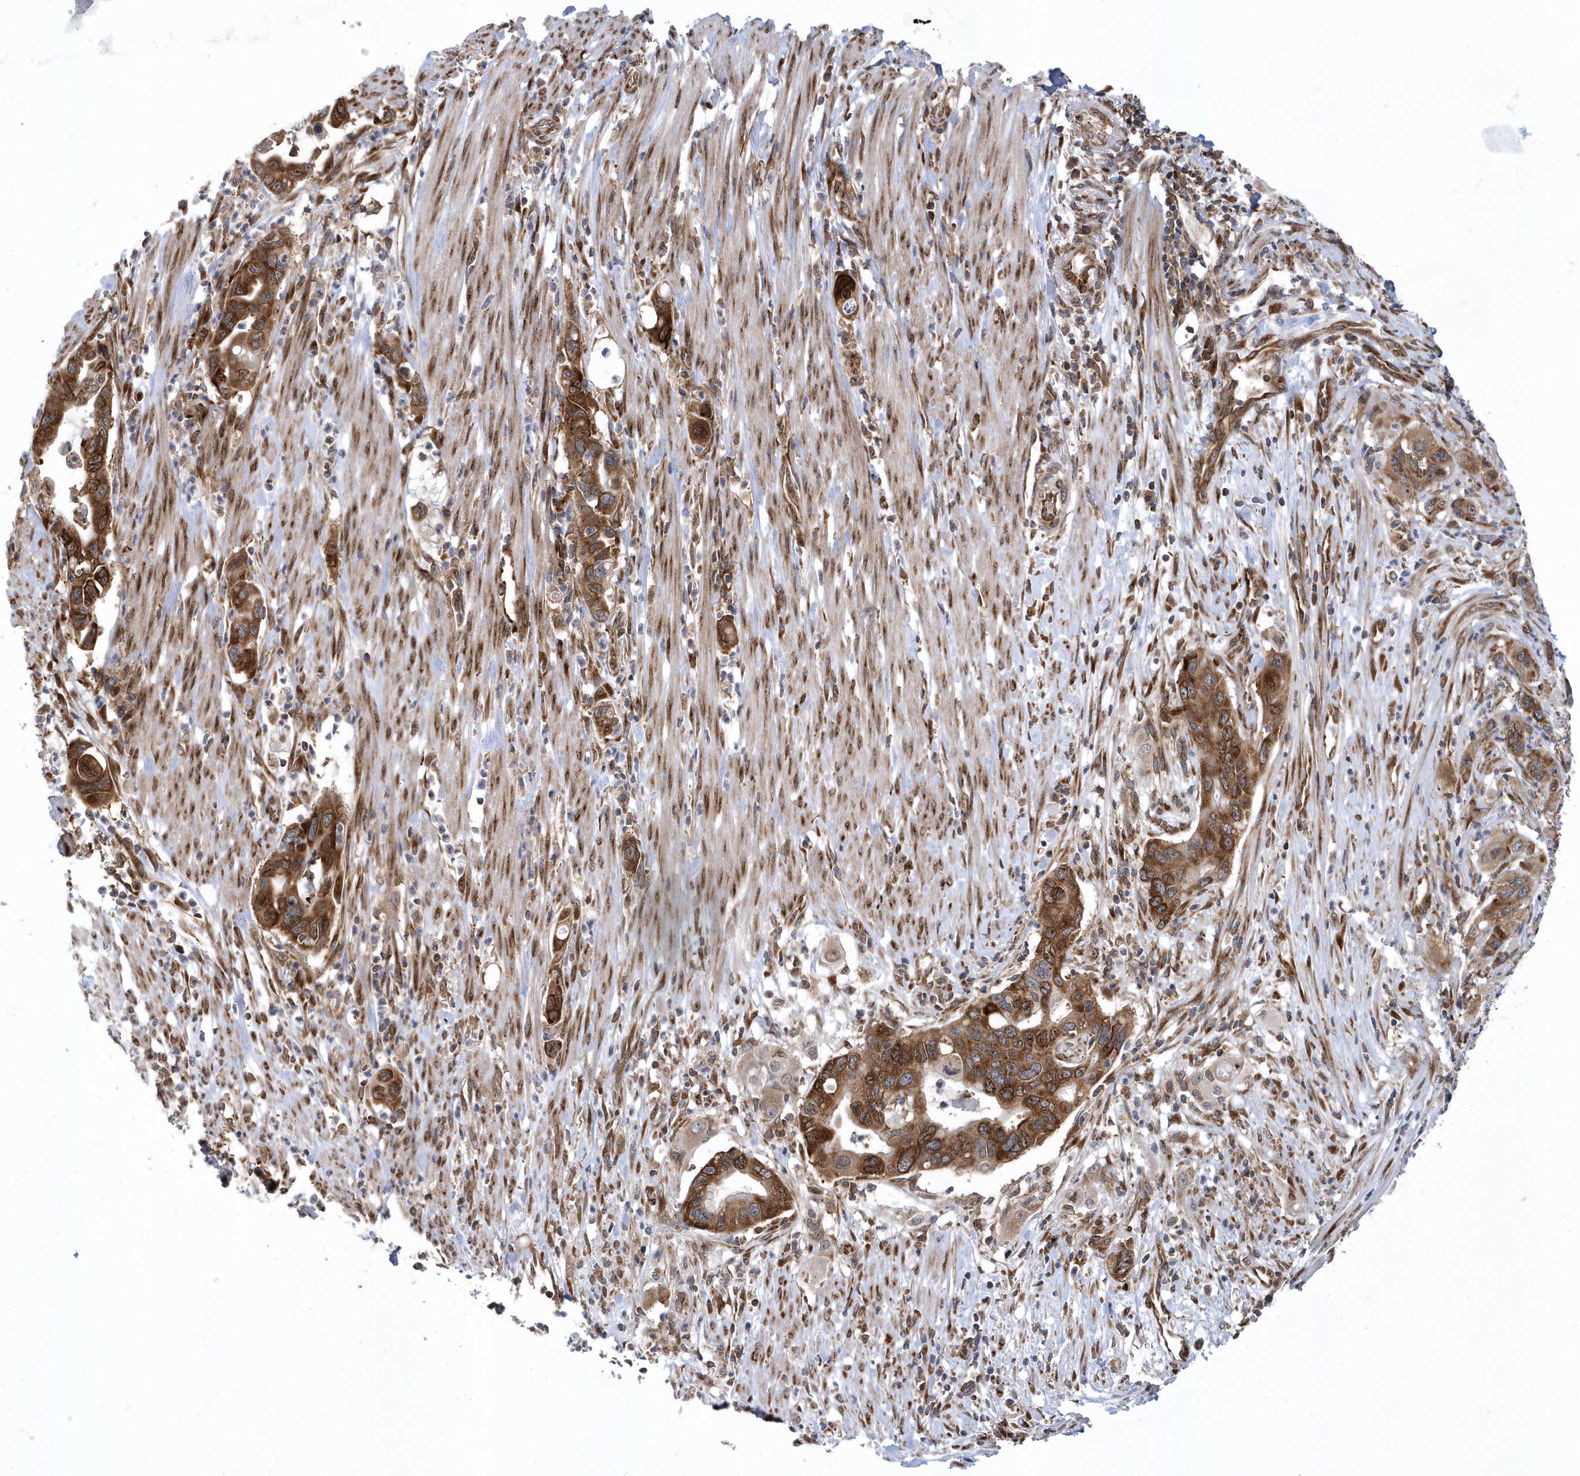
{"staining": {"intensity": "moderate", "quantity": ">75%", "location": "cytoplasmic/membranous,nuclear"}, "tissue": "pancreatic cancer", "cell_type": "Tumor cells", "image_type": "cancer", "snomed": [{"axis": "morphology", "description": "Adenocarcinoma, NOS"}, {"axis": "topography", "description": "Pancreas"}], "caption": "Pancreatic adenocarcinoma tissue demonstrates moderate cytoplasmic/membranous and nuclear staining in about >75% of tumor cells", "gene": "PHF1", "patient": {"sex": "female", "age": 71}}